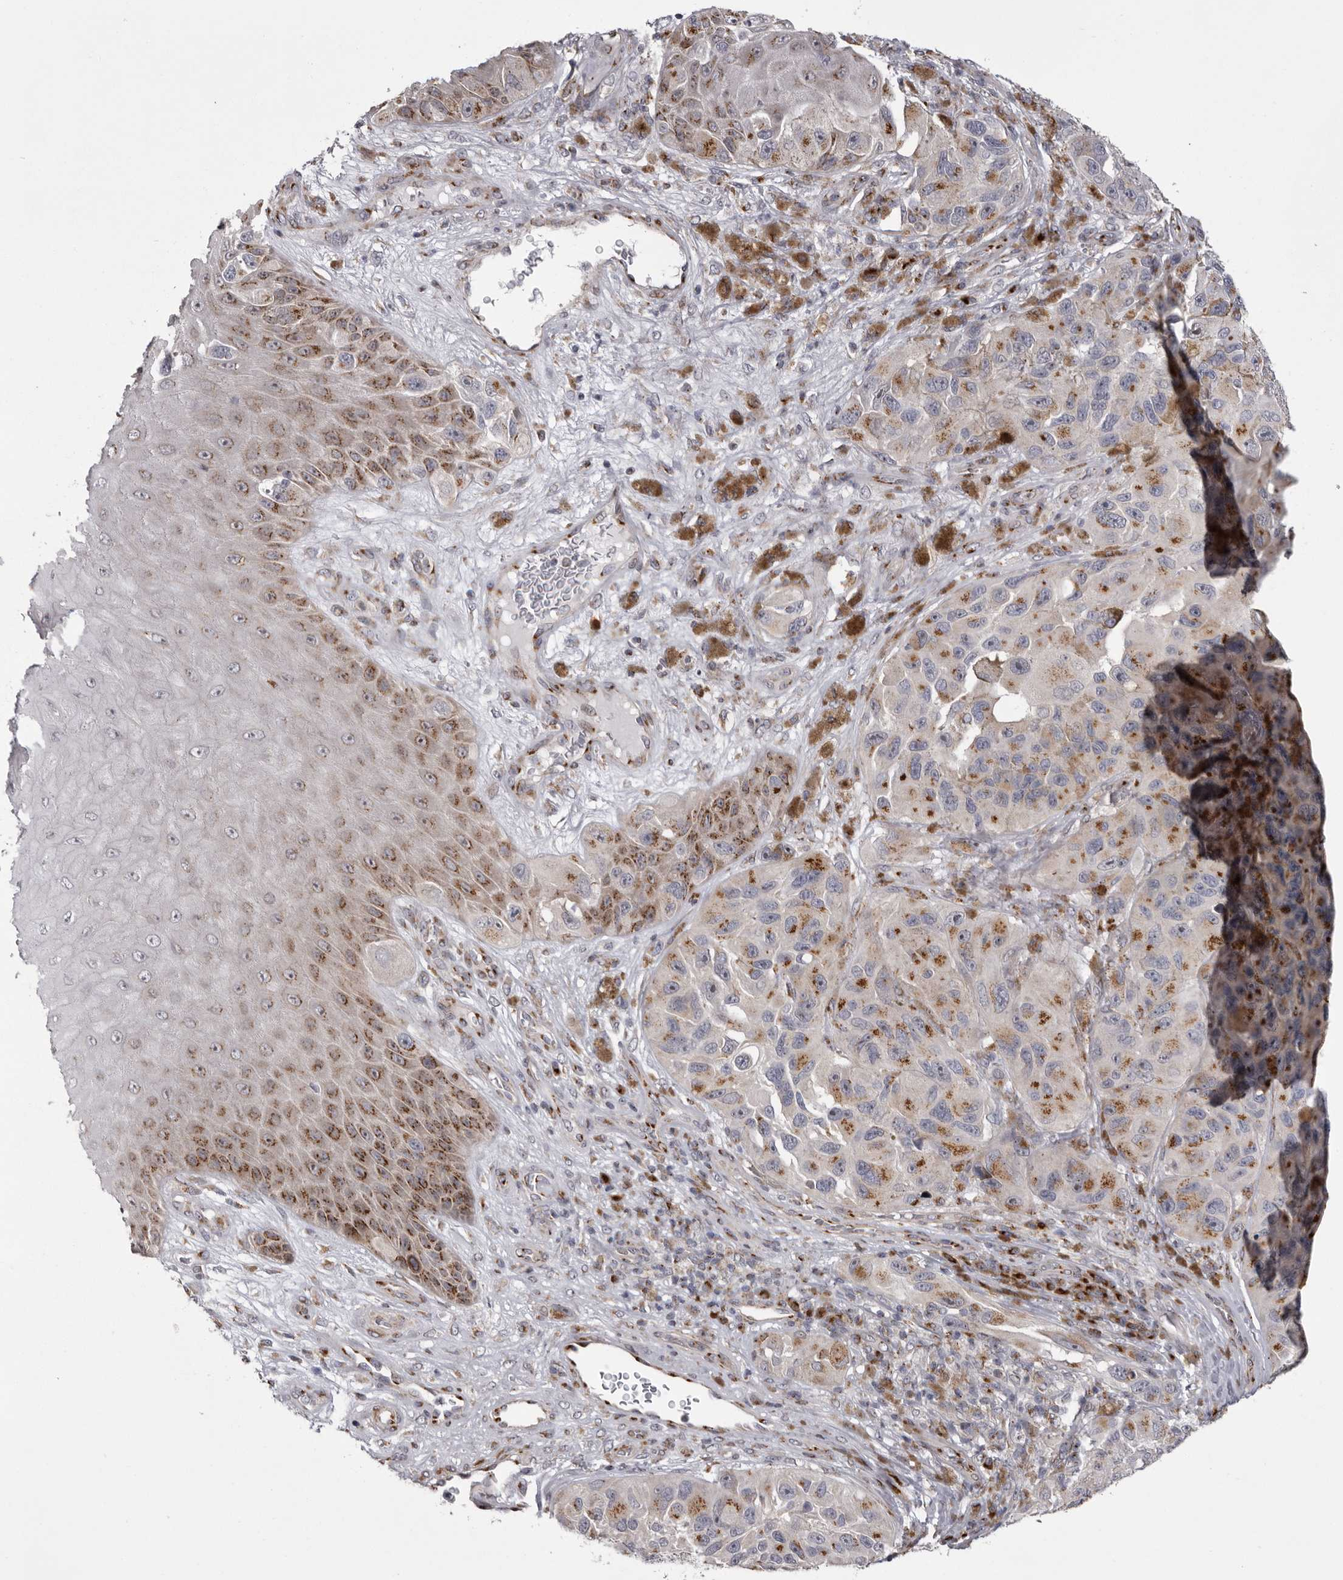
{"staining": {"intensity": "moderate", "quantity": "25%-75%", "location": "cytoplasmic/membranous"}, "tissue": "melanoma", "cell_type": "Tumor cells", "image_type": "cancer", "snomed": [{"axis": "morphology", "description": "Malignant melanoma, NOS"}, {"axis": "topography", "description": "Skin"}], "caption": "Moderate cytoplasmic/membranous staining for a protein is appreciated in approximately 25%-75% of tumor cells of melanoma using immunohistochemistry (IHC).", "gene": "WDR47", "patient": {"sex": "female", "age": 73}}